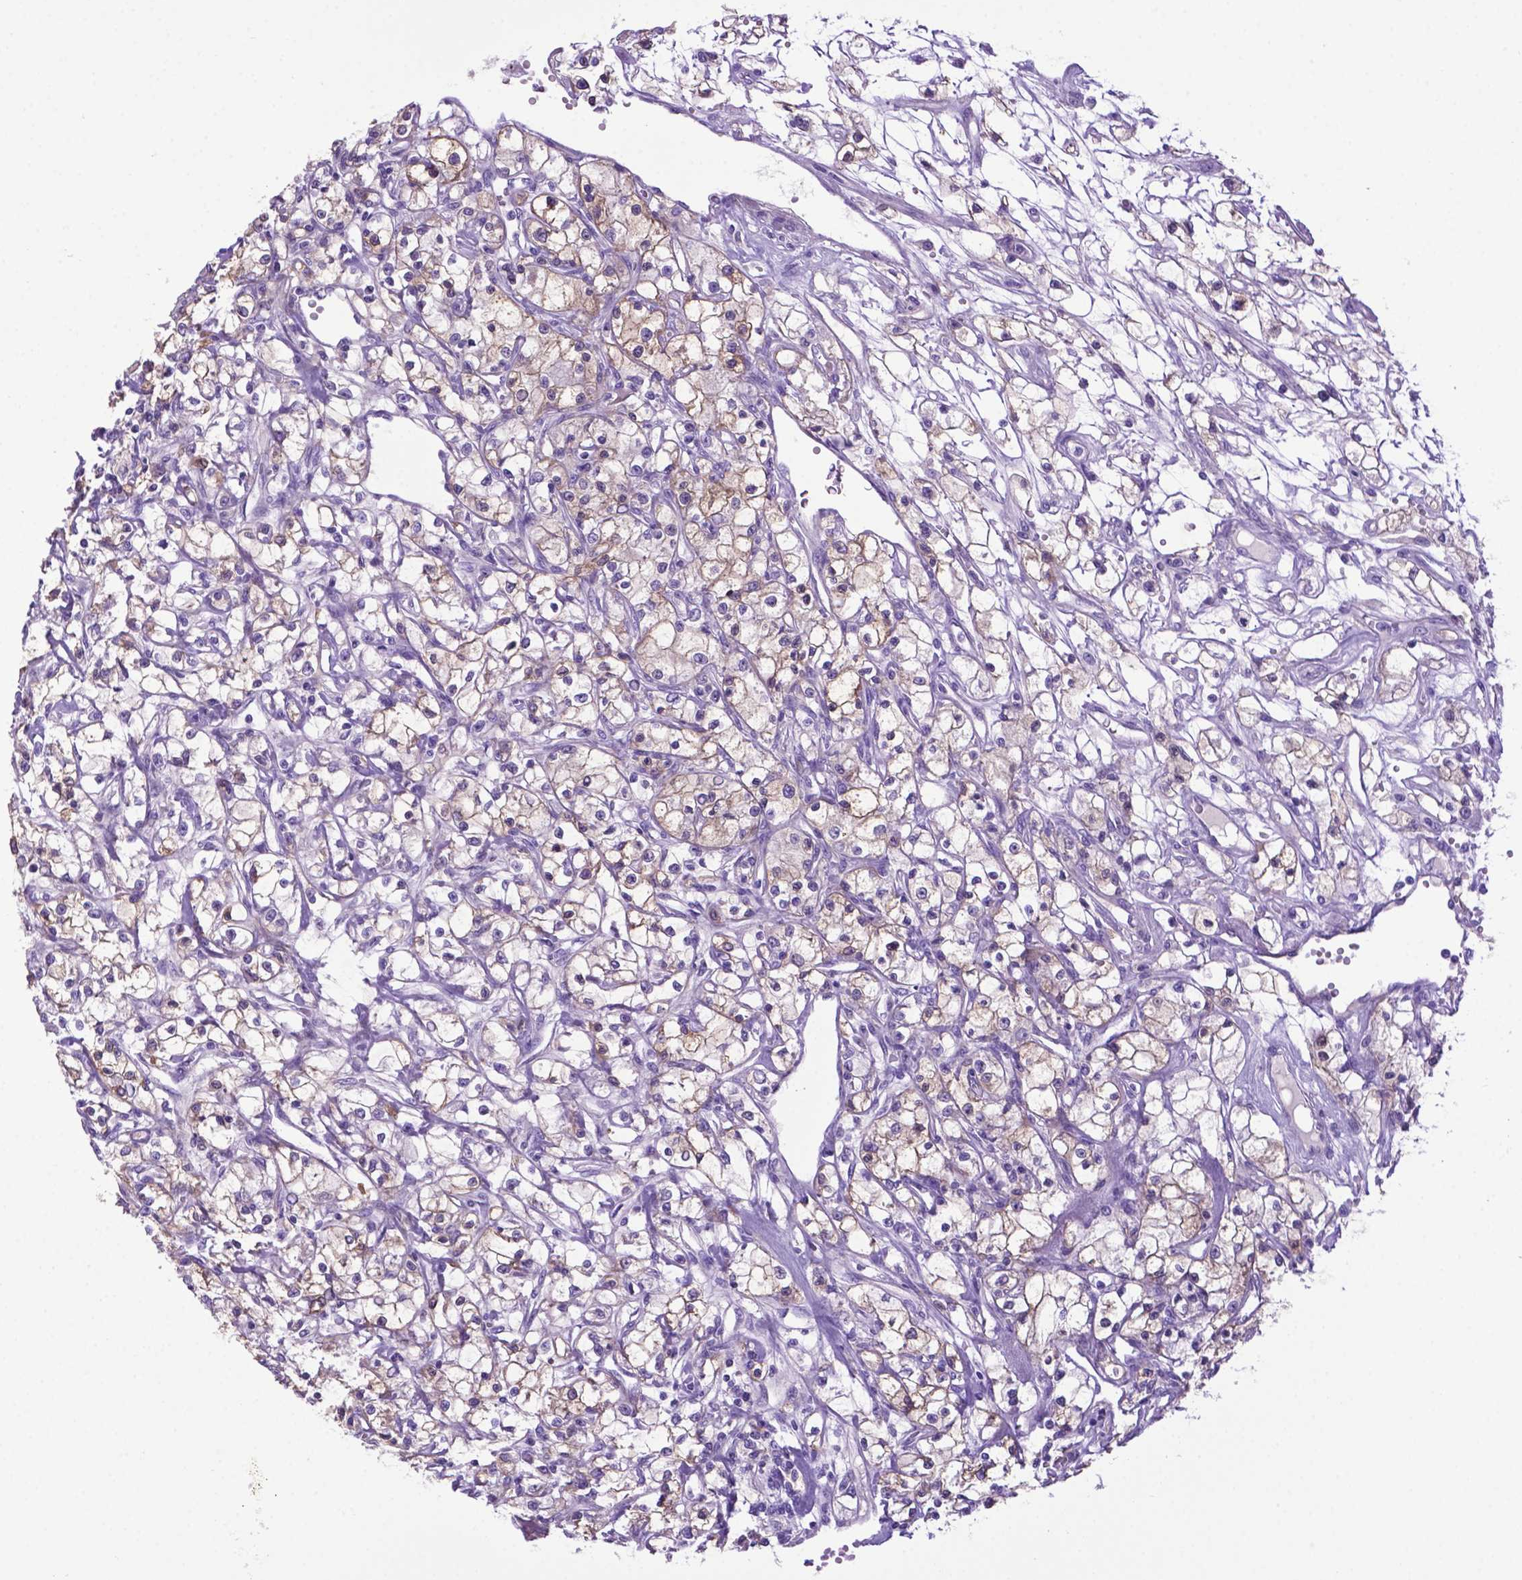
{"staining": {"intensity": "weak", "quantity": "<25%", "location": "cytoplasmic/membranous"}, "tissue": "renal cancer", "cell_type": "Tumor cells", "image_type": "cancer", "snomed": [{"axis": "morphology", "description": "Adenocarcinoma, NOS"}, {"axis": "topography", "description": "Kidney"}], "caption": "A high-resolution histopathology image shows IHC staining of renal adenocarcinoma, which exhibits no significant expression in tumor cells.", "gene": "ADRA2B", "patient": {"sex": "female", "age": 59}}